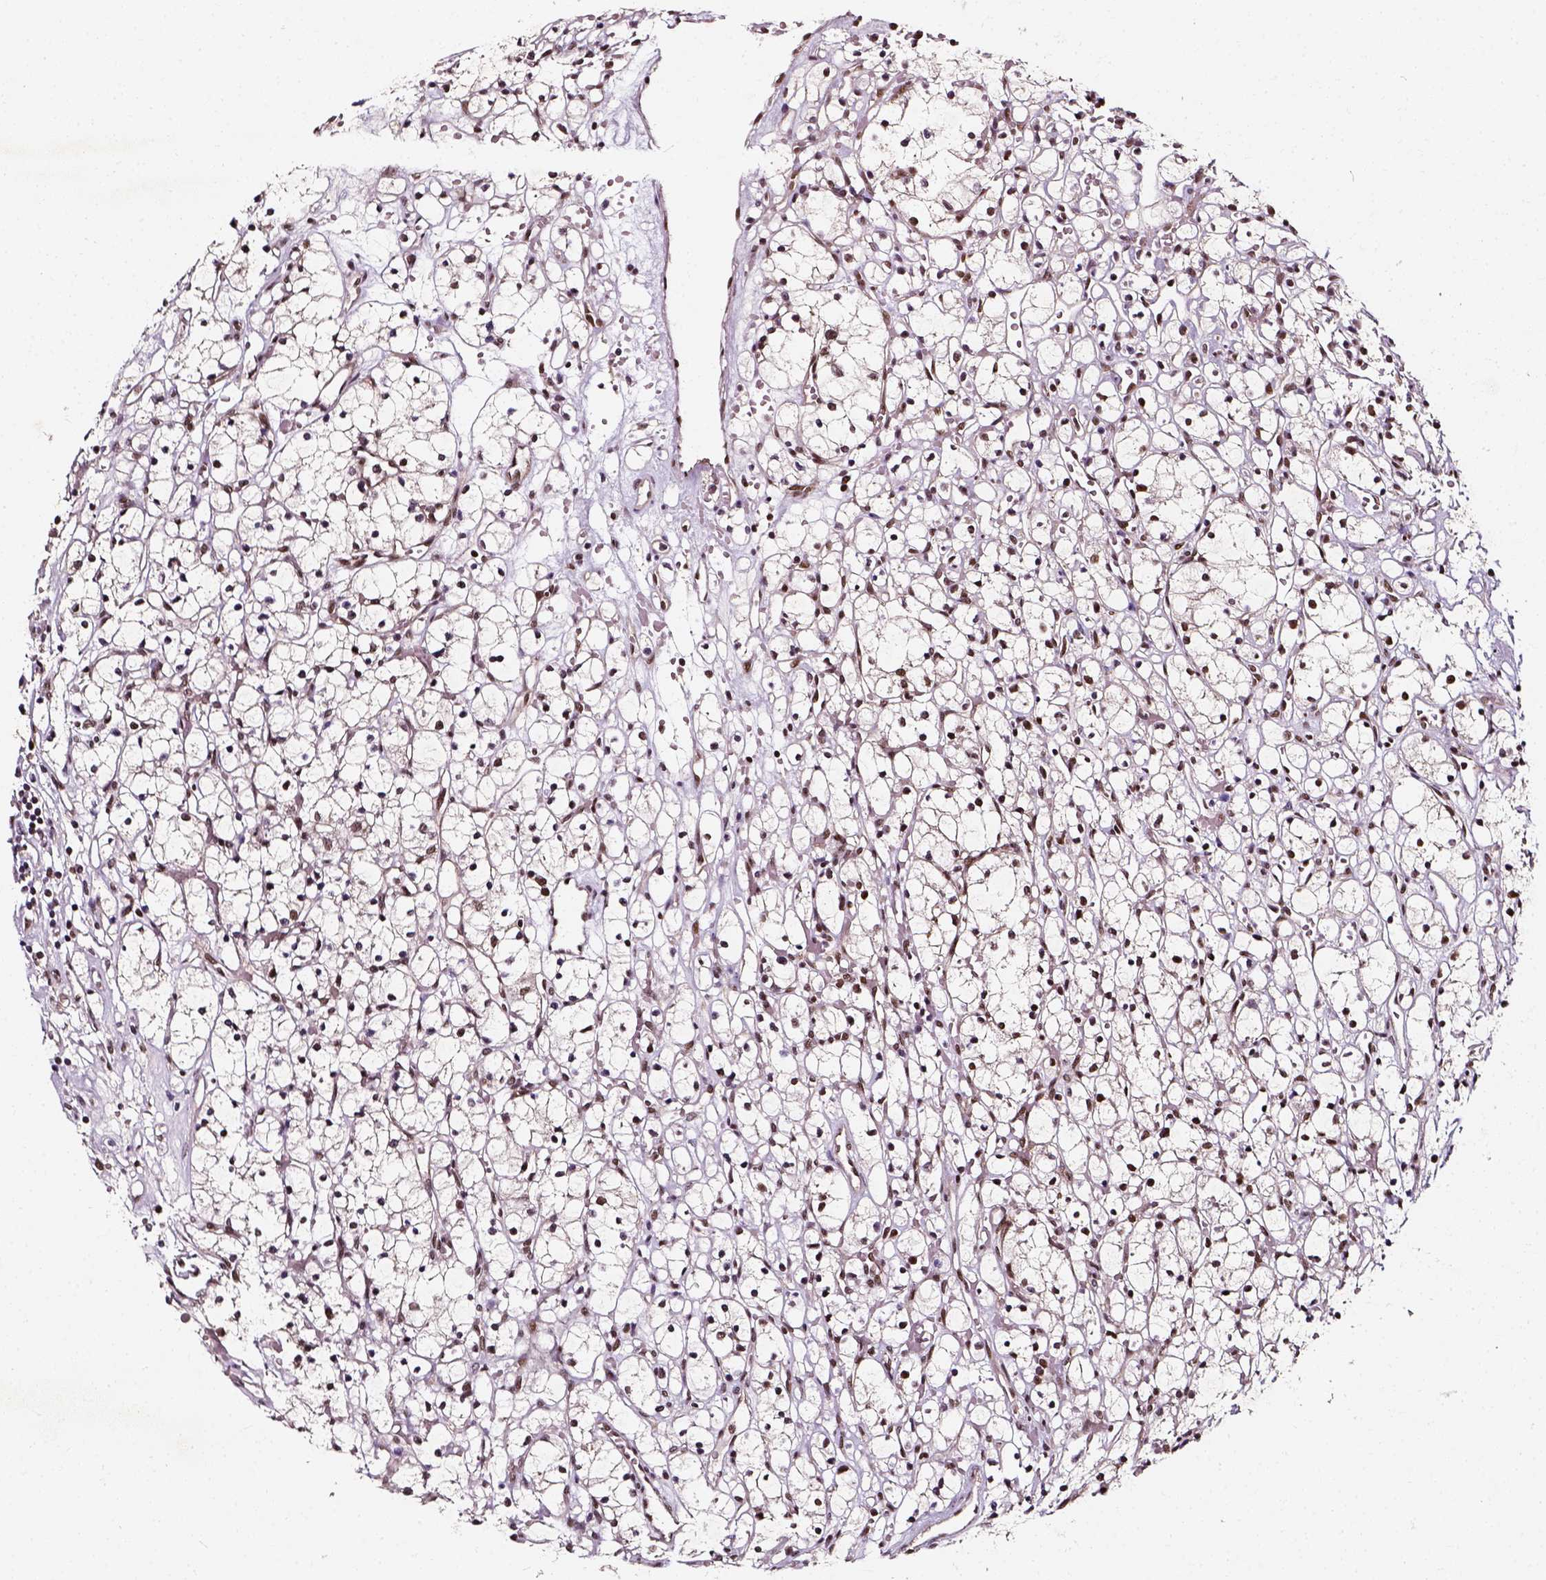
{"staining": {"intensity": "moderate", "quantity": ">75%", "location": "nuclear"}, "tissue": "renal cancer", "cell_type": "Tumor cells", "image_type": "cancer", "snomed": [{"axis": "morphology", "description": "Adenocarcinoma, NOS"}, {"axis": "topography", "description": "Kidney"}], "caption": "IHC photomicrograph of neoplastic tissue: renal cancer stained using IHC shows medium levels of moderate protein expression localized specifically in the nuclear of tumor cells, appearing as a nuclear brown color.", "gene": "NACC1", "patient": {"sex": "female", "age": 59}}